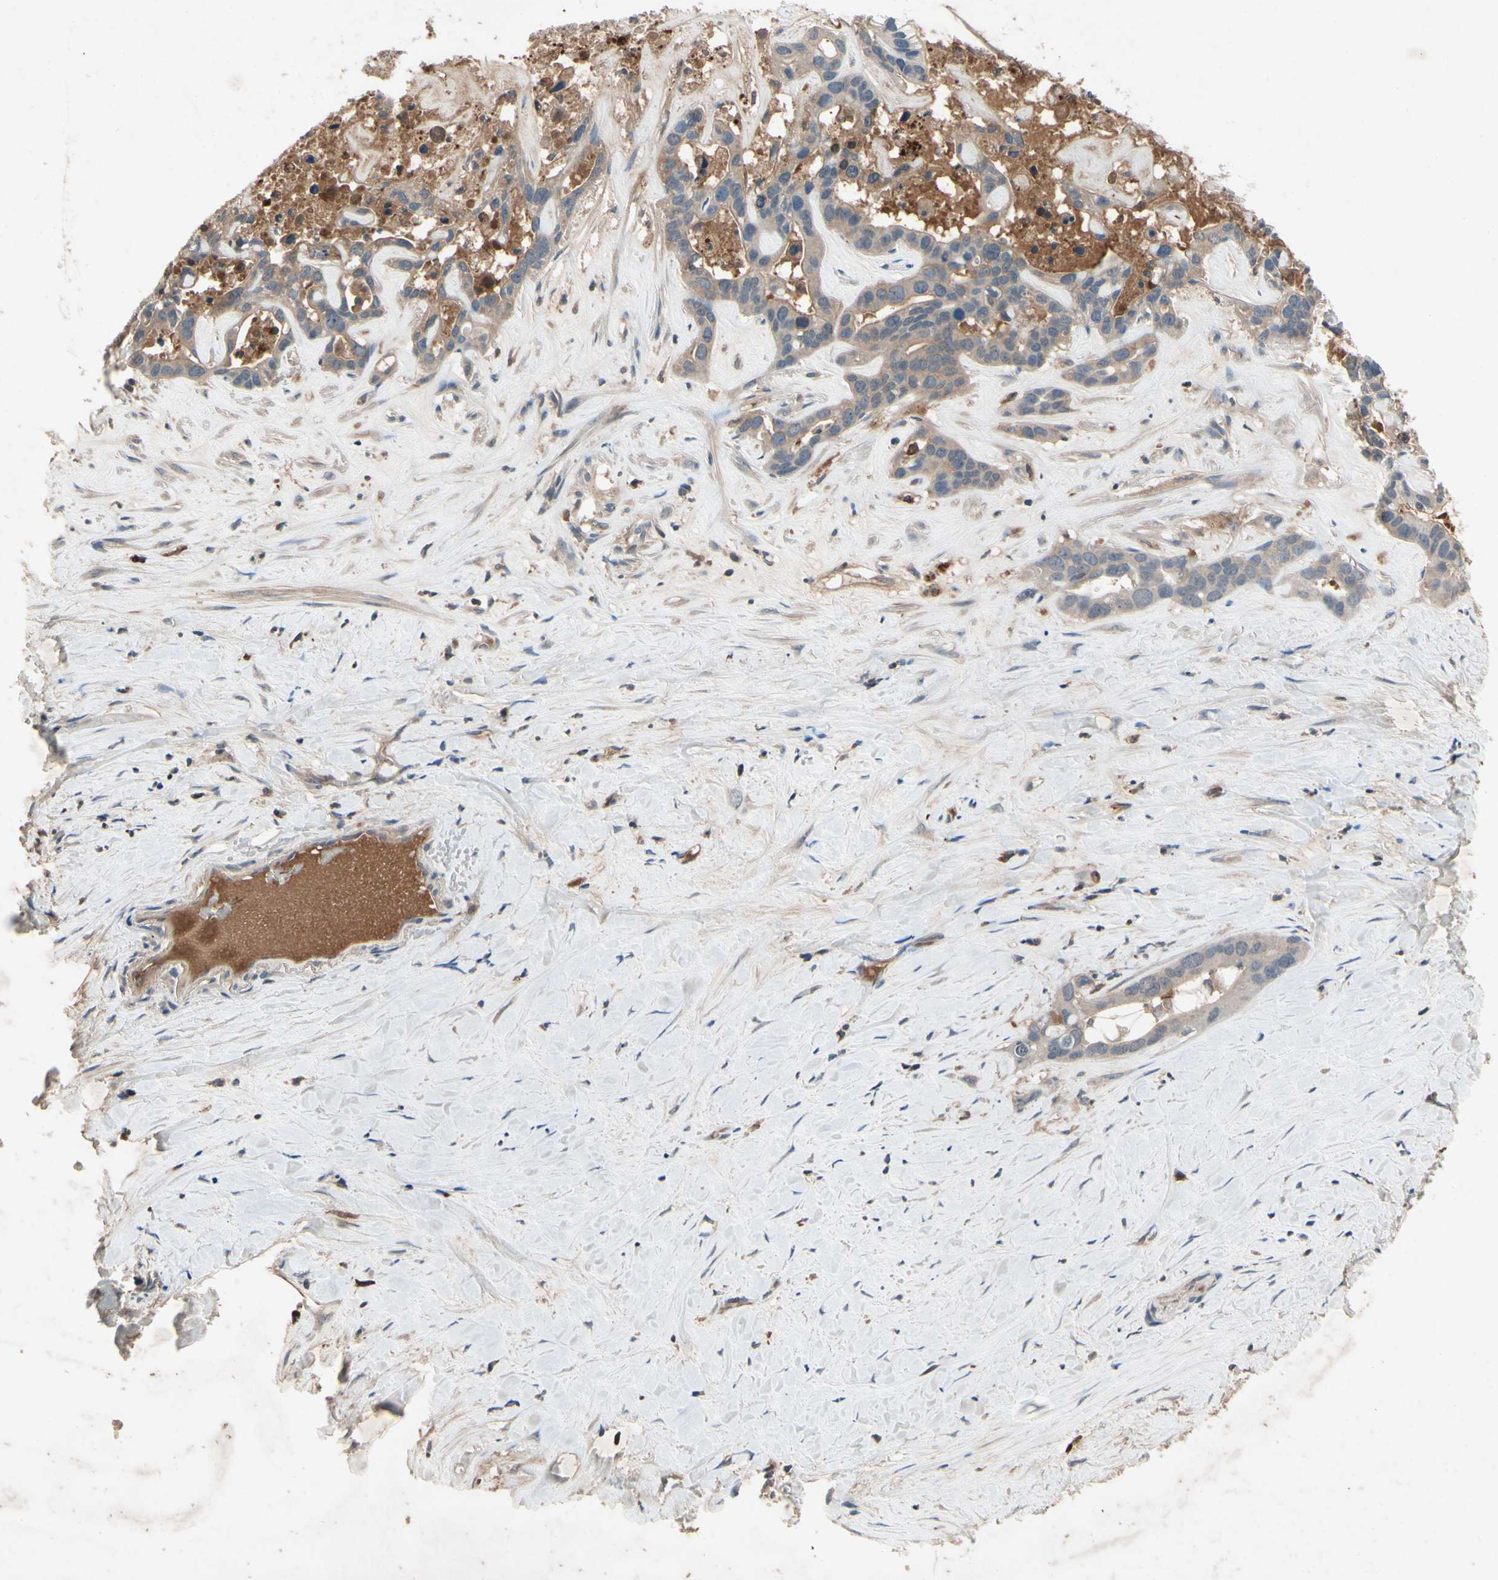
{"staining": {"intensity": "weak", "quantity": ">75%", "location": "cytoplasmic/membranous"}, "tissue": "liver cancer", "cell_type": "Tumor cells", "image_type": "cancer", "snomed": [{"axis": "morphology", "description": "Cholangiocarcinoma"}, {"axis": "topography", "description": "Liver"}], "caption": "DAB (3,3'-diaminobenzidine) immunohistochemical staining of liver cancer exhibits weak cytoplasmic/membranous protein staining in approximately >75% of tumor cells. (DAB IHC with brightfield microscopy, high magnification).", "gene": "IL1RL1", "patient": {"sex": "female", "age": 65}}